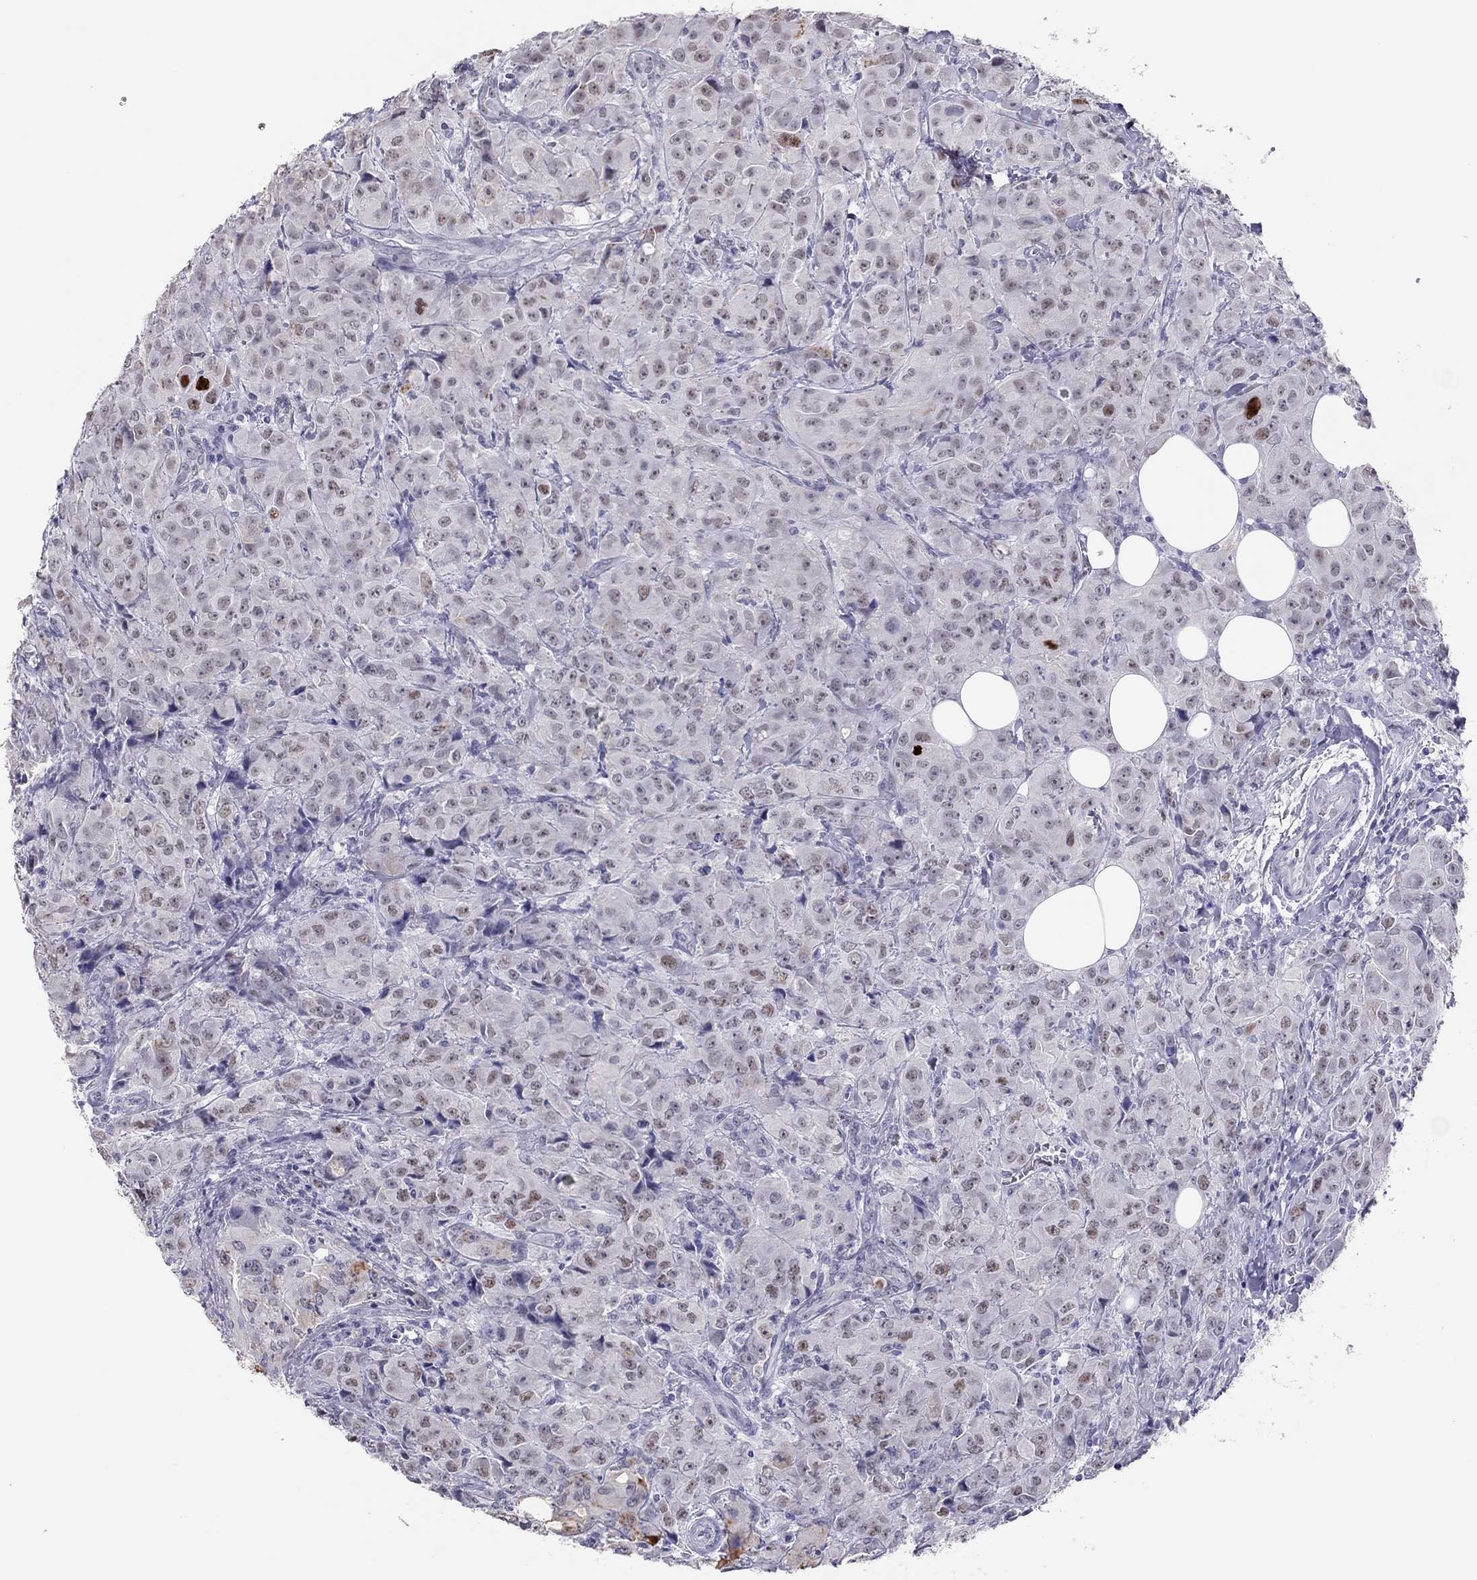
{"staining": {"intensity": "strong", "quantity": "<25%", "location": "nuclear"}, "tissue": "breast cancer", "cell_type": "Tumor cells", "image_type": "cancer", "snomed": [{"axis": "morphology", "description": "Duct carcinoma"}, {"axis": "topography", "description": "Breast"}], "caption": "Brown immunohistochemical staining in breast cancer (intraductal carcinoma) shows strong nuclear expression in about <25% of tumor cells.", "gene": "PHOX2A", "patient": {"sex": "female", "age": 43}}